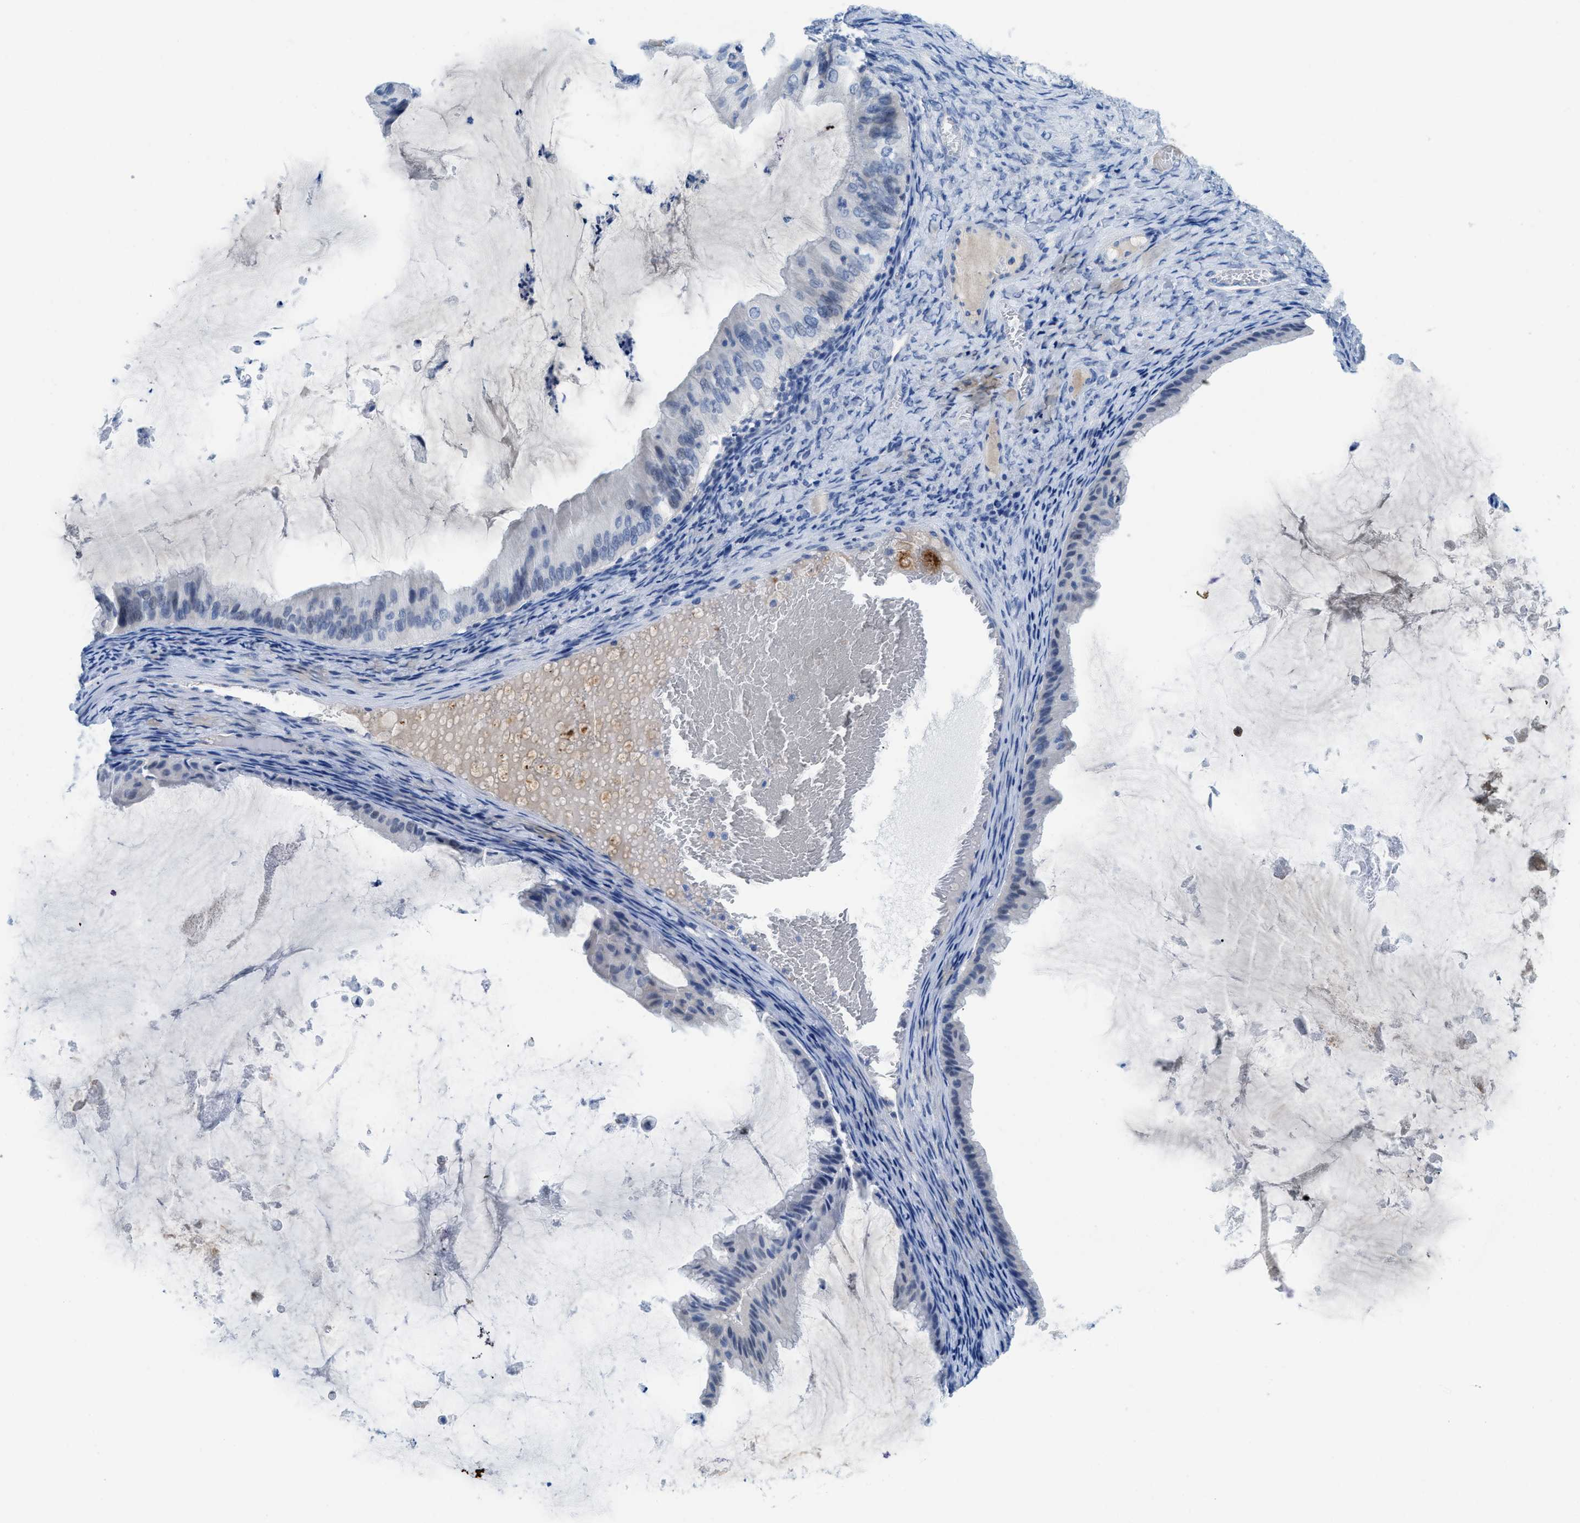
{"staining": {"intensity": "negative", "quantity": "none", "location": "none"}, "tissue": "ovarian cancer", "cell_type": "Tumor cells", "image_type": "cancer", "snomed": [{"axis": "morphology", "description": "Cystadenocarcinoma, mucinous, NOS"}, {"axis": "topography", "description": "Ovary"}], "caption": "Histopathology image shows no significant protein staining in tumor cells of ovarian cancer.", "gene": "MBL2", "patient": {"sex": "female", "age": 61}}